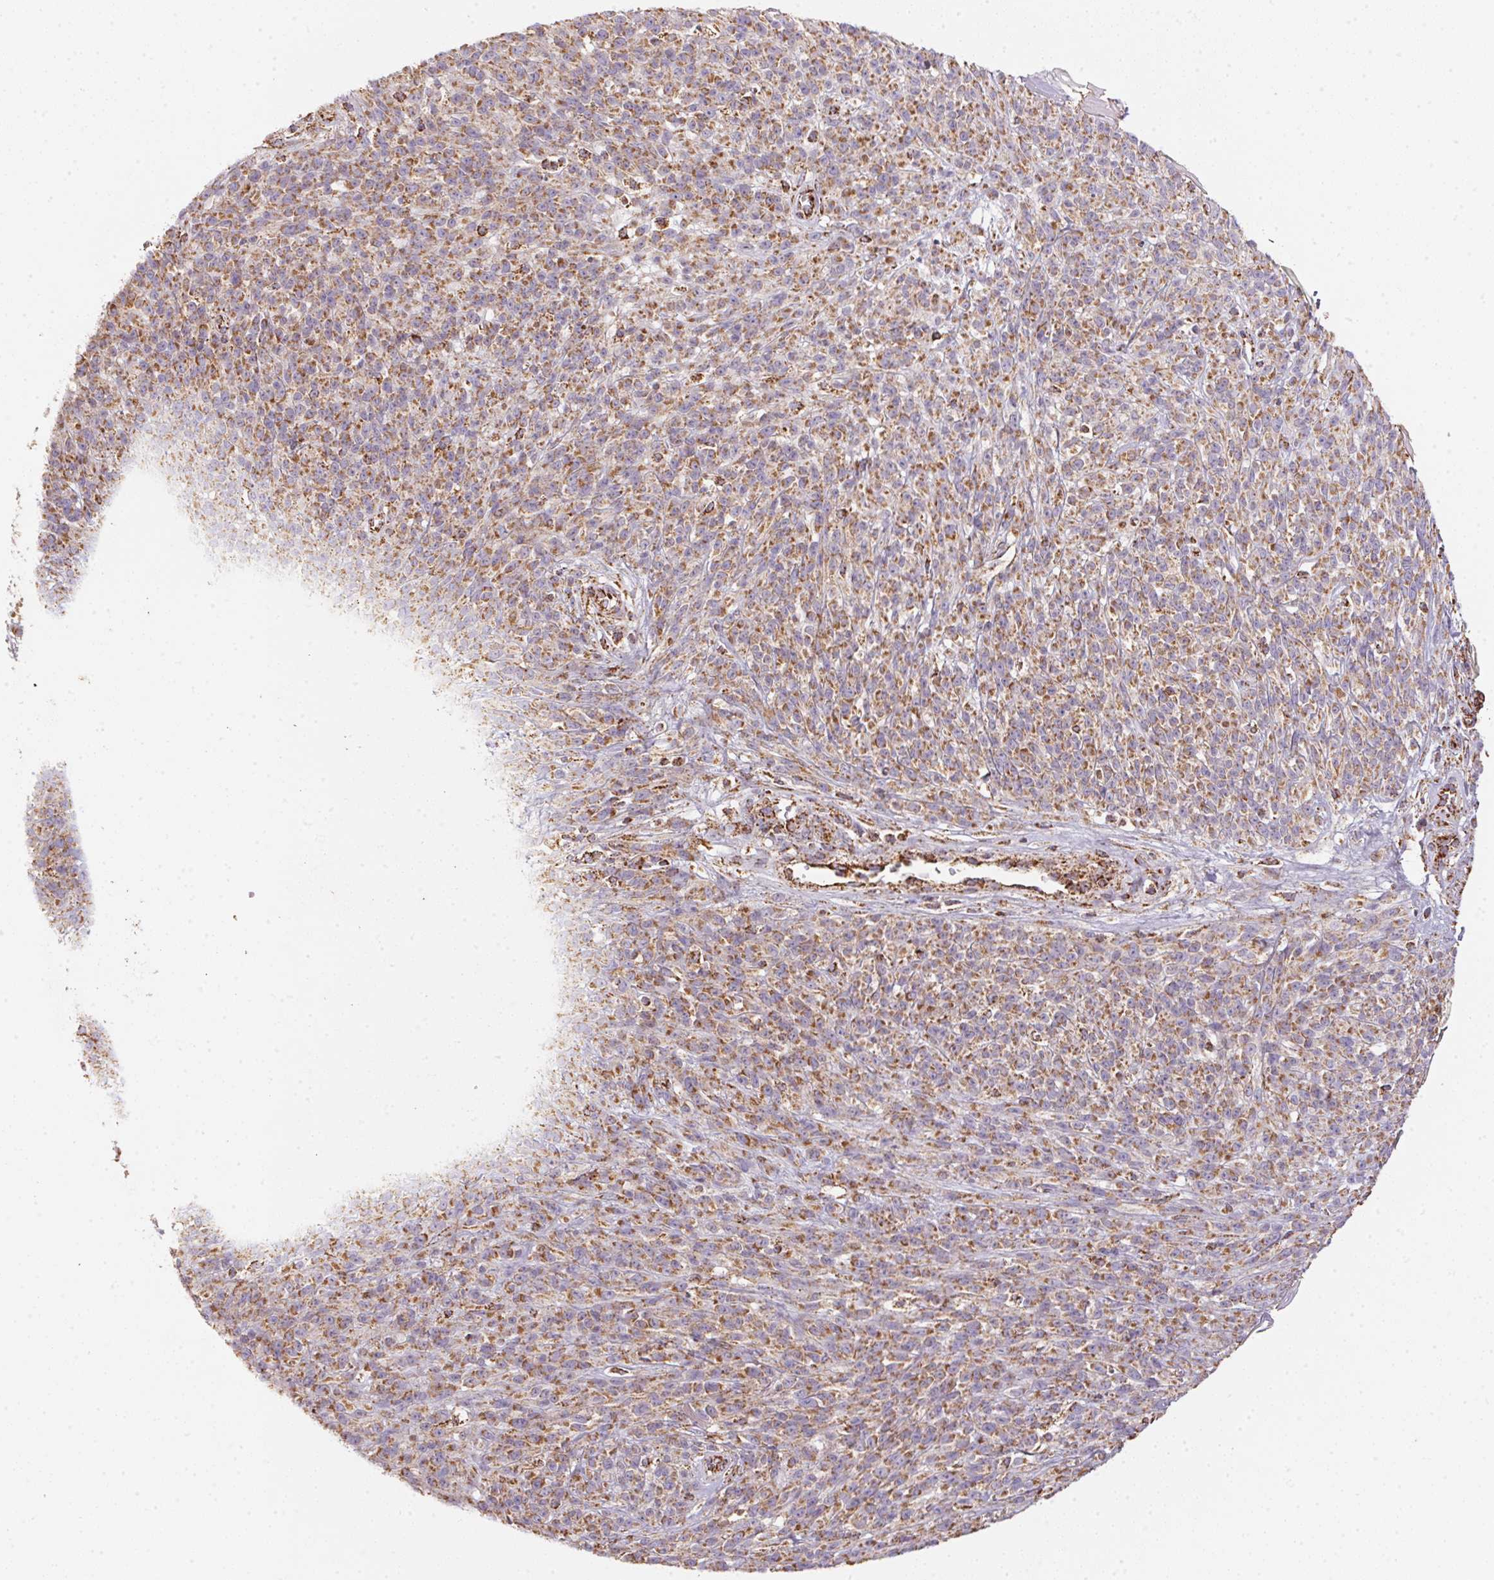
{"staining": {"intensity": "moderate", "quantity": ">75%", "location": "cytoplasmic/membranous"}, "tissue": "melanoma", "cell_type": "Tumor cells", "image_type": "cancer", "snomed": [{"axis": "morphology", "description": "Malignant melanoma, NOS"}, {"axis": "topography", "description": "Skin"}, {"axis": "topography", "description": "Skin of trunk"}], "caption": "The image demonstrates staining of malignant melanoma, revealing moderate cytoplasmic/membranous protein staining (brown color) within tumor cells. The staining was performed using DAB (3,3'-diaminobenzidine), with brown indicating positive protein expression. Nuclei are stained blue with hematoxylin.", "gene": "NDUFS2", "patient": {"sex": "male", "age": 74}}